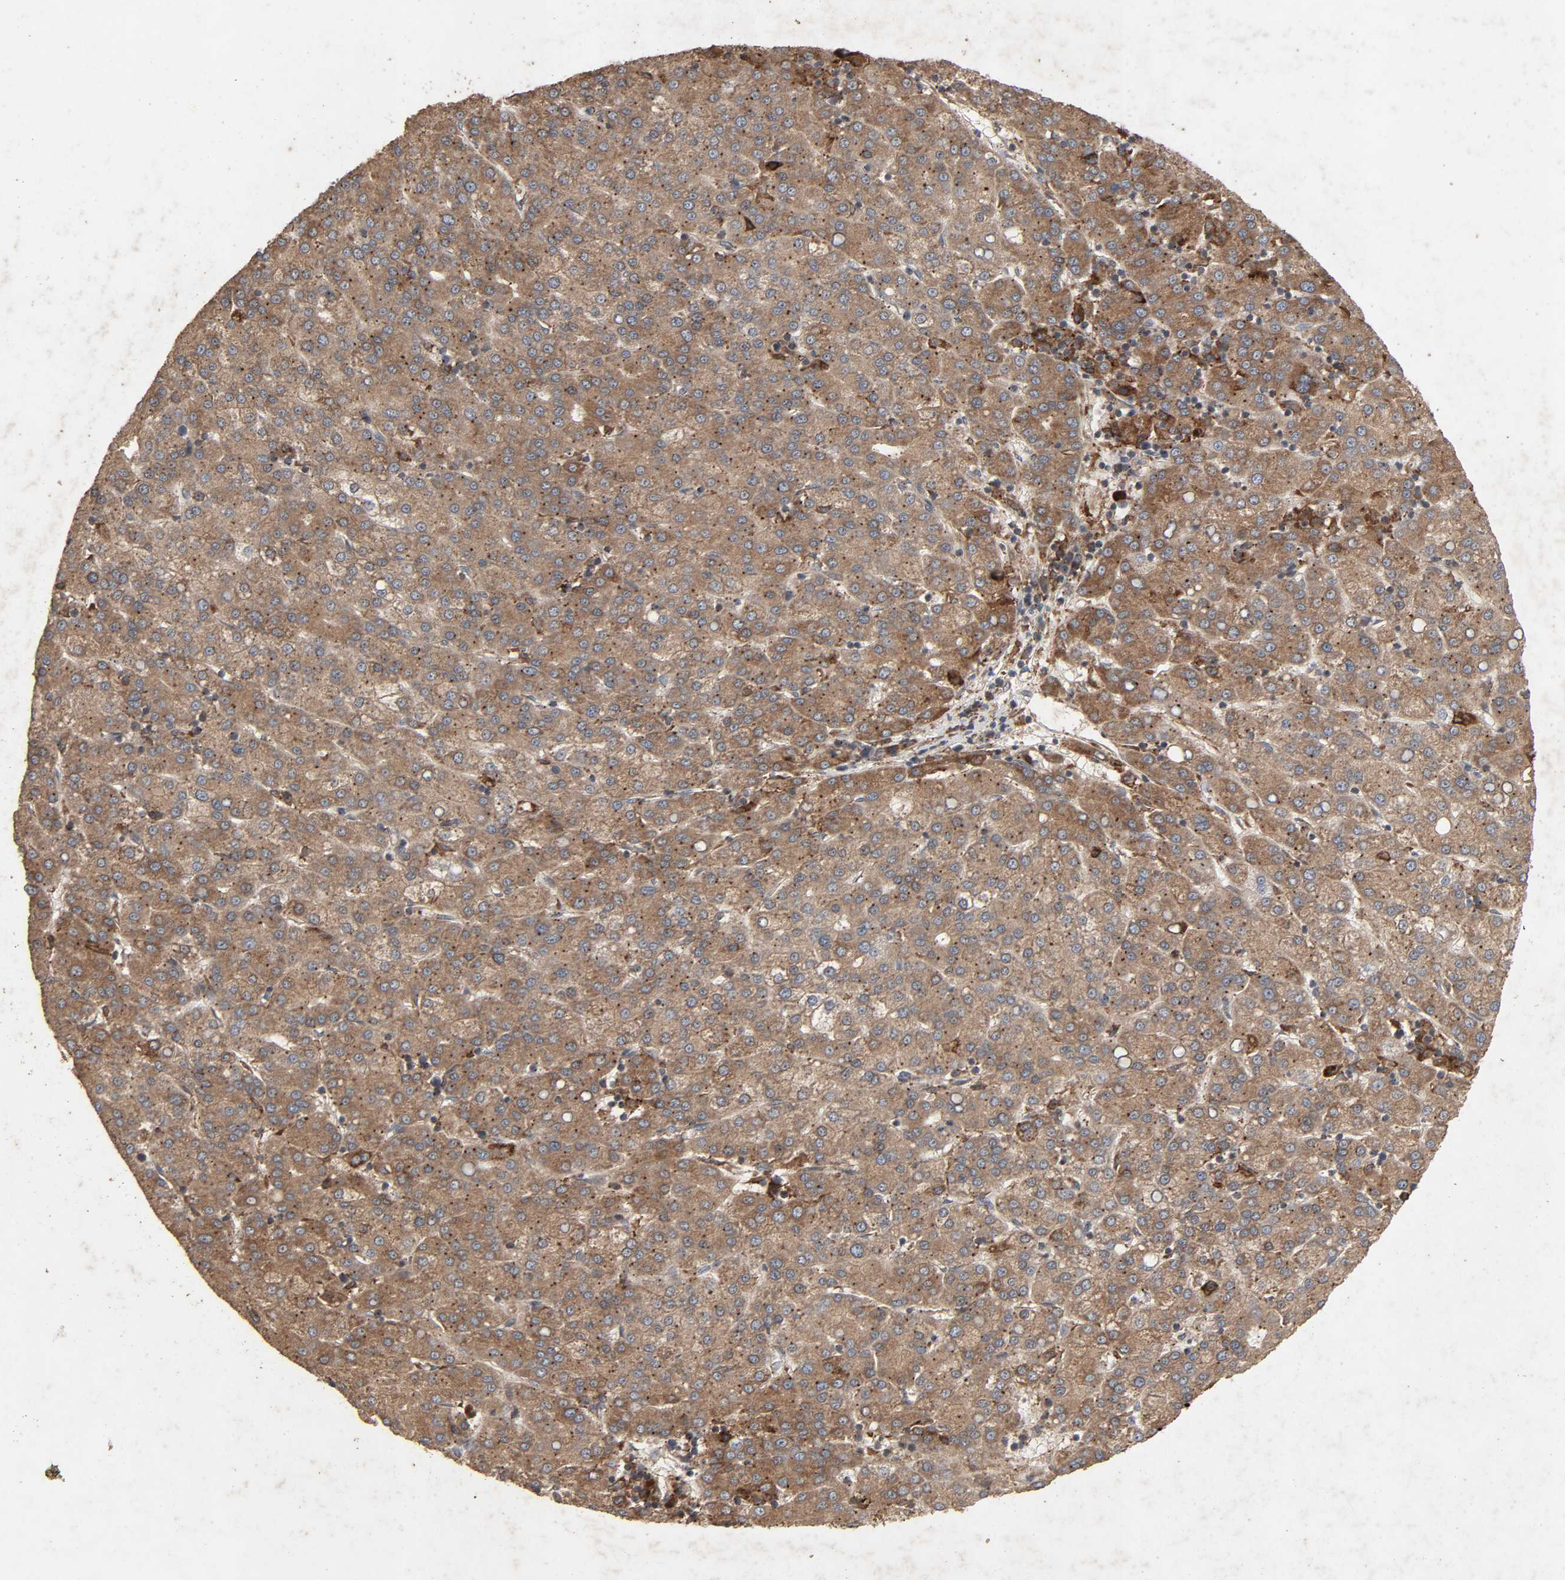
{"staining": {"intensity": "moderate", "quantity": ">75%", "location": "cytoplasmic/membranous"}, "tissue": "liver cancer", "cell_type": "Tumor cells", "image_type": "cancer", "snomed": [{"axis": "morphology", "description": "Carcinoma, Hepatocellular, NOS"}, {"axis": "topography", "description": "Liver"}], "caption": "Immunohistochemistry (IHC) of human liver cancer displays medium levels of moderate cytoplasmic/membranous staining in about >75% of tumor cells. The staining was performed using DAB to visualize the protein expression in brown, while the nuclei were stained in blue with hematoxylin (Magnification: 20x).", "gene": "ADCY4", "patient": {"sex": "female", "age": 58}}